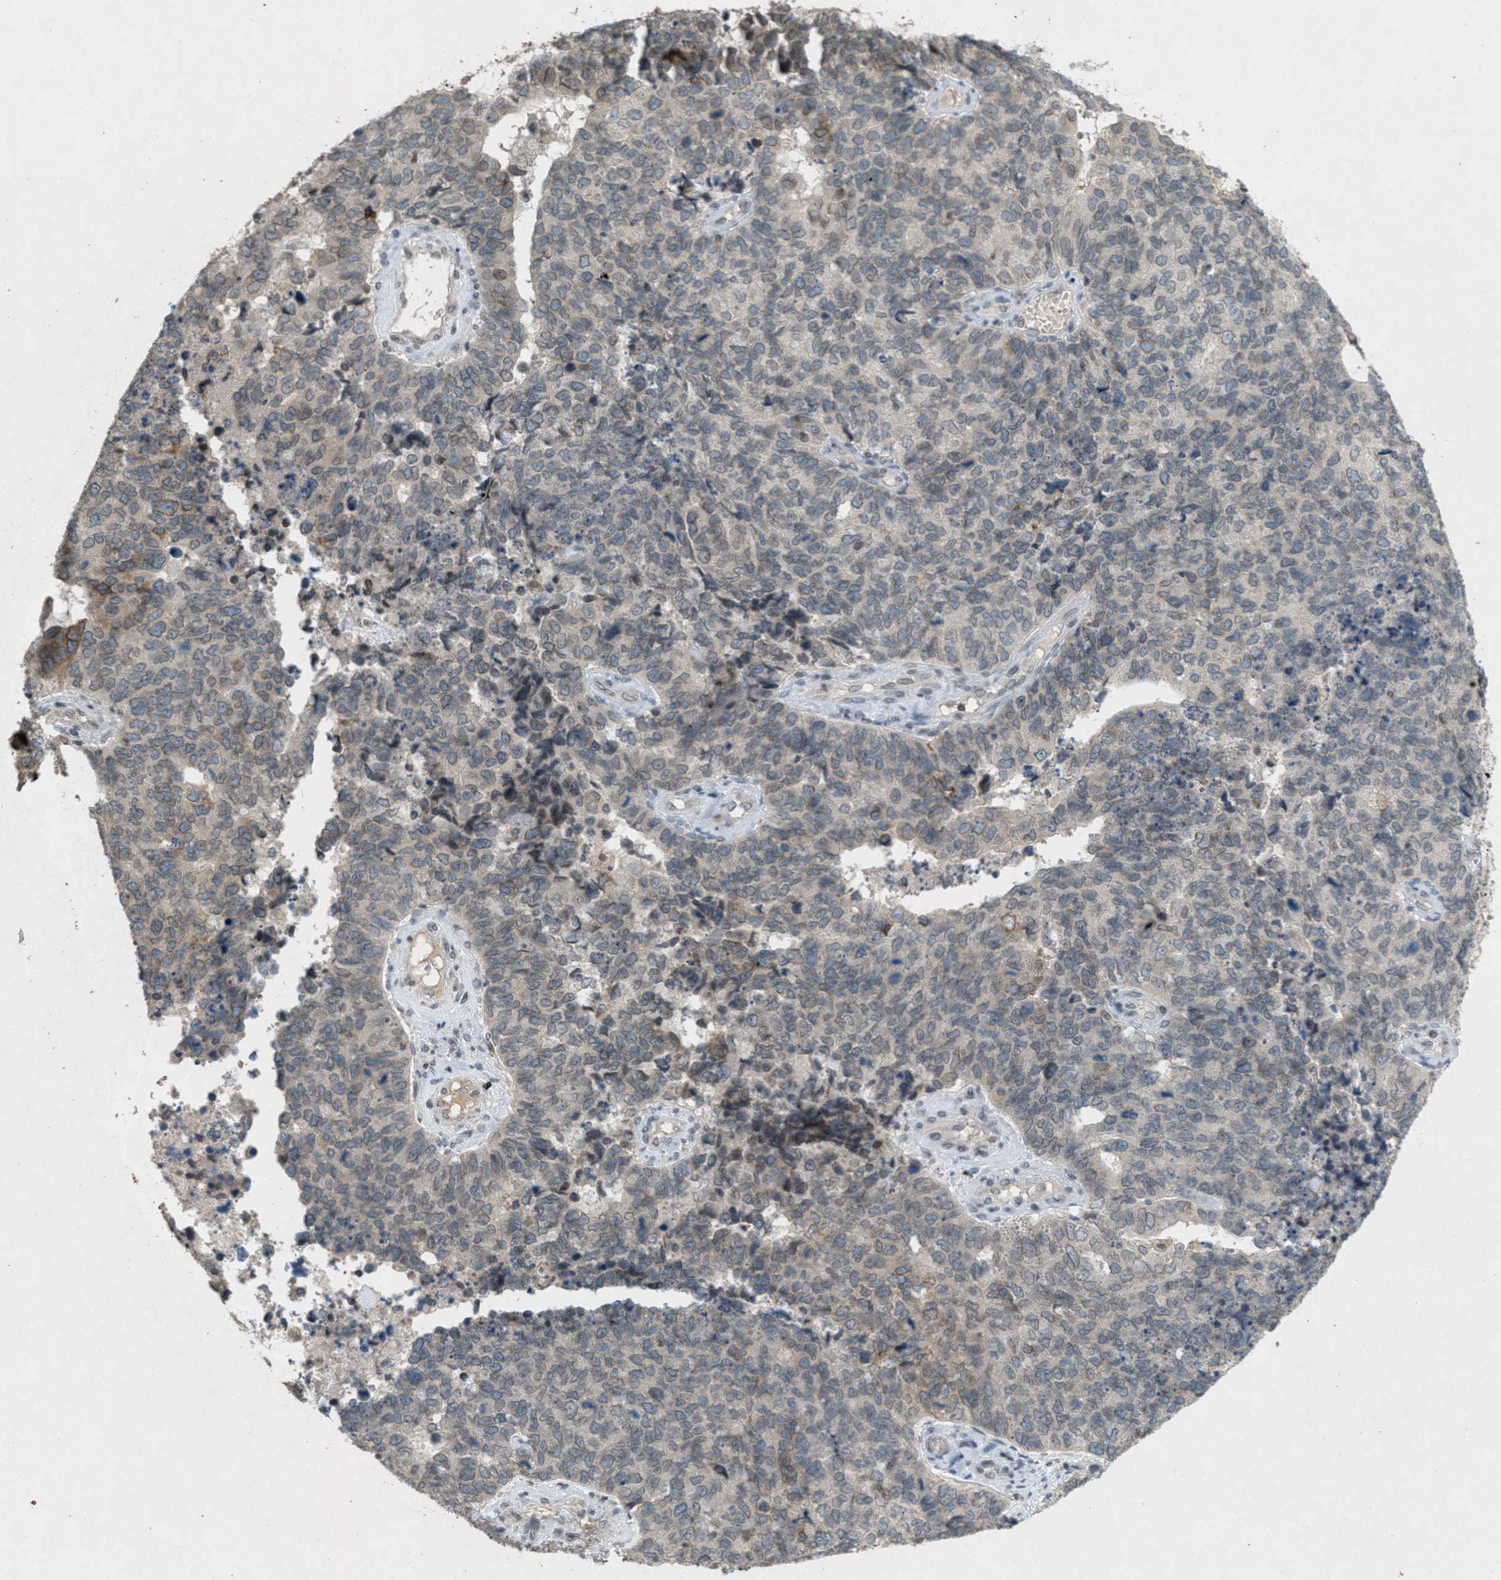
{"staining": {"intensity": "weak", "quantity": "25%-75%", "location": "cytoplasmic/membranous,nuclear"}, "tissue": "cervical cancer", "cell_type": "Tumor cells", "image_type": "cancer", "snomed": [{"axis": "morphology", "description": "Squamous cell carcinoma, NOS"}, {"axis": "topography", "description": "Cervix"}], "caption": "The histopathology image shows staining of squamous cell carcinoma (cervical), revealing weak cytoplasmic/membranous and nuclear protein staining (brown color) within tumor cells. (DAB IHC, brown staining for protein, blue staining for nuclei).", "gene": "ABHD6", "patient": {"sex": "female", "age": 63}}